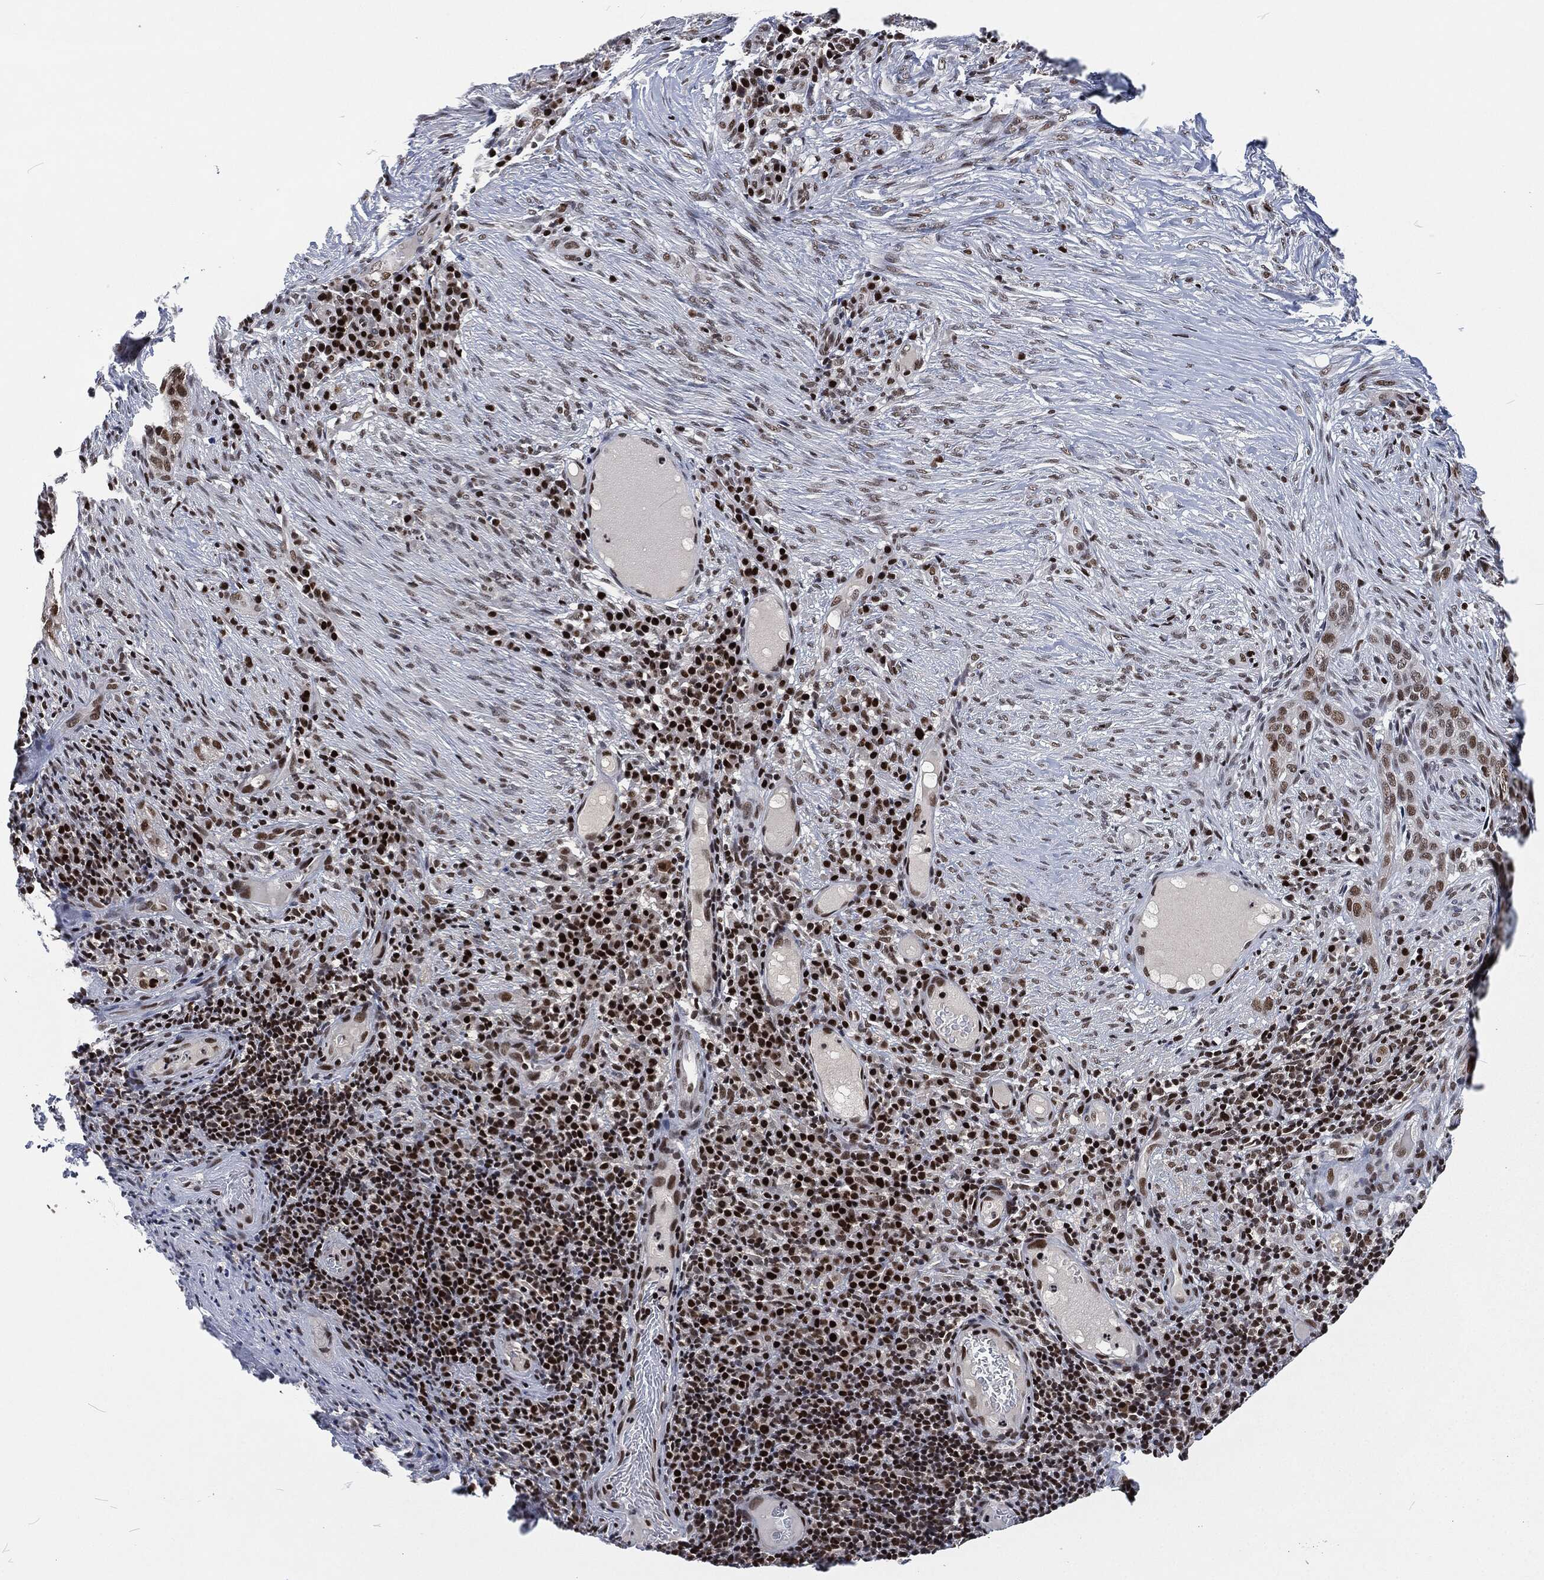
{"staining": {"intensity": "strong", "quantity": "<25%", "location": "nuclear"}, "tissue": "skin cancer", "cell_type": "Tumor cells", "image_type": "cancer", "snomed": [{"axis": "morphology", "description": "Squamous cell carcinoma, NOS"}, {"axis": "topography", "description": "Skin"}], "caption": "A brown stain highlights strong nuclear staining of a protein in skin cancer (squamous cell carcinoma) tumor cells.", "gene": "DCPS", "patient": {"sex": "male", "age": 88}}